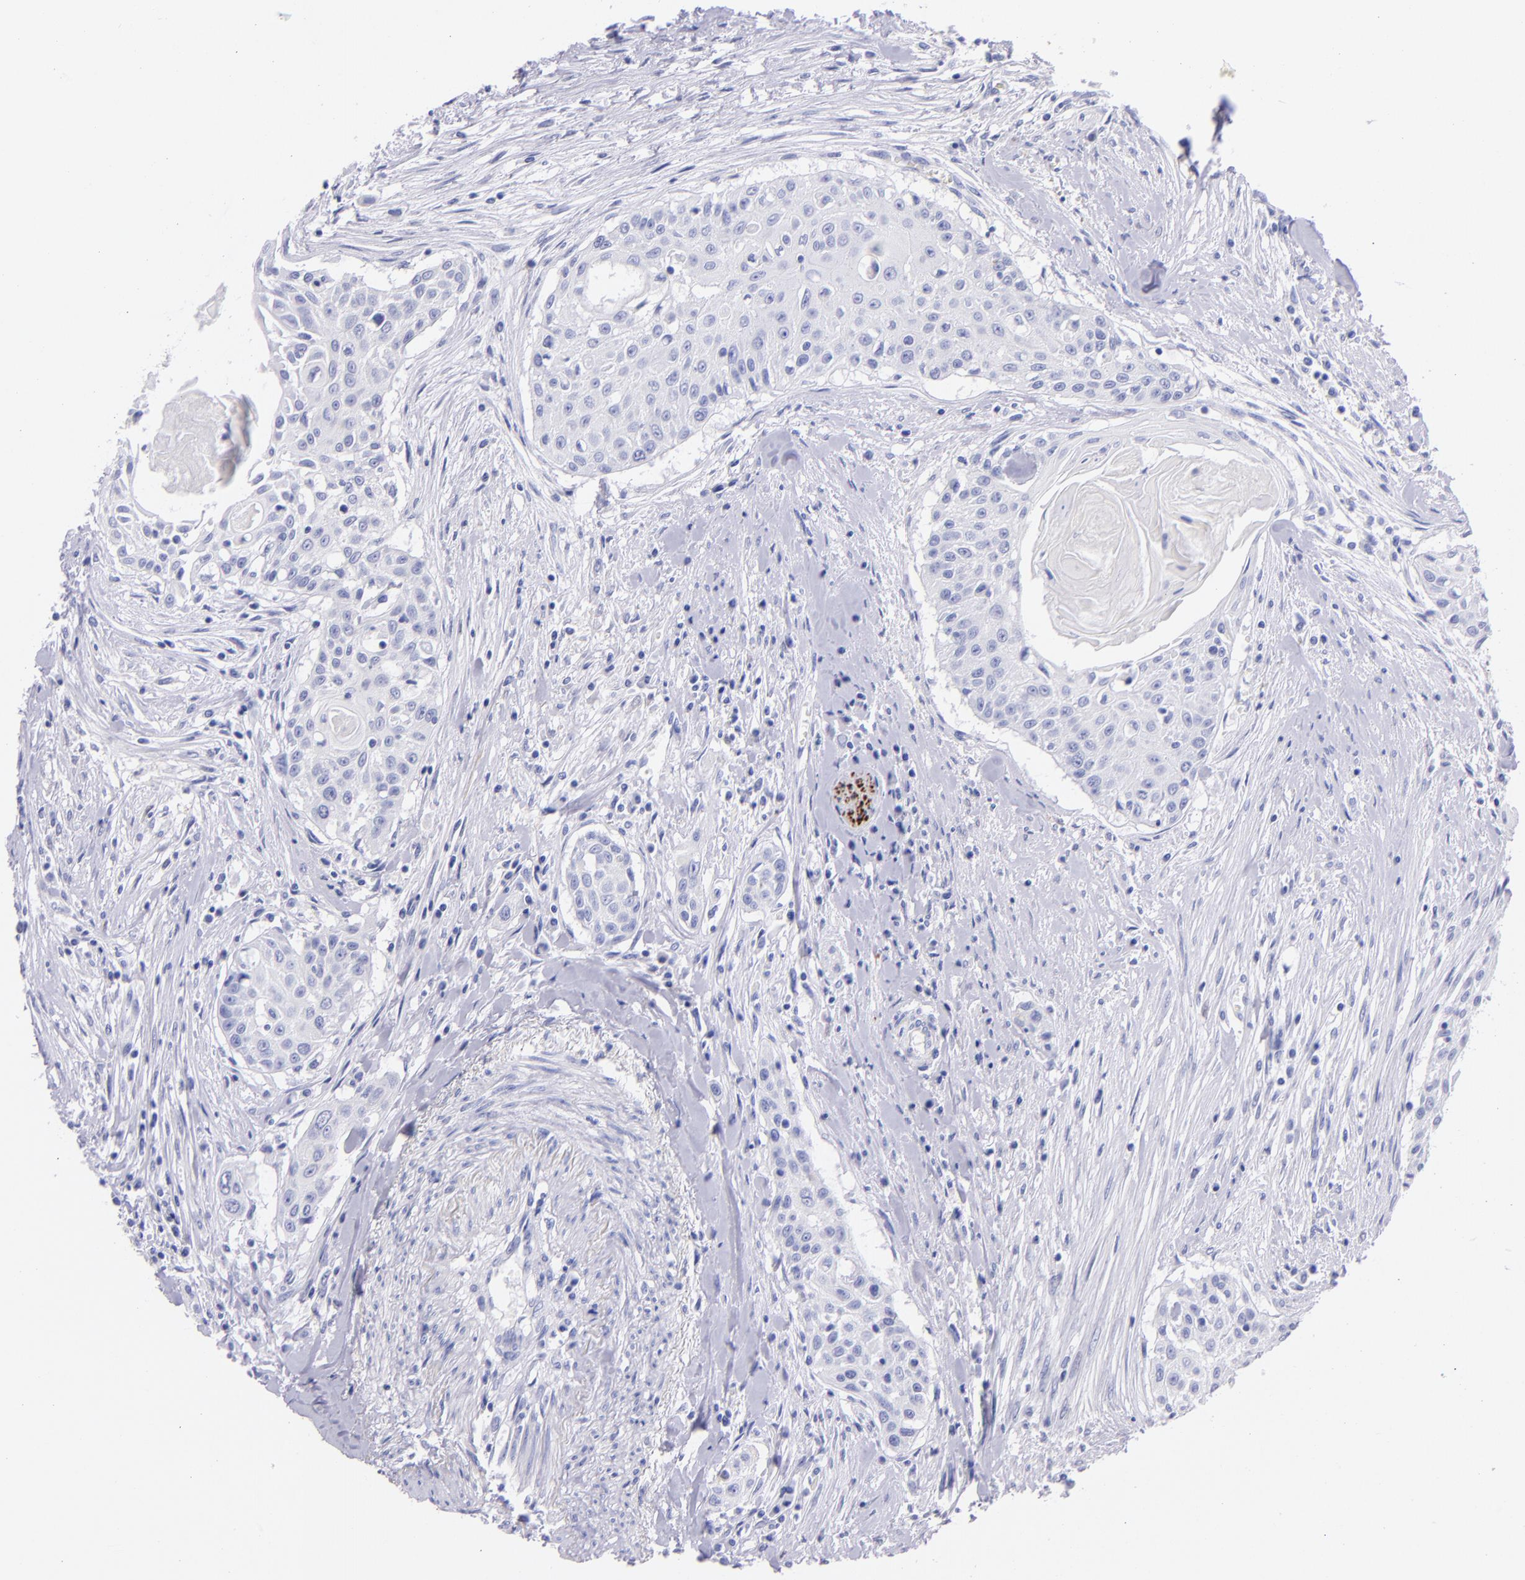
{"staining": {"intensity": "negative", "quantity": "none", "location": "none"}, "tissue": "head and neck cancer", "cell_type": "Tumor cells", "image_type": "cancer", "snomed": [{"axis": "morphology", "description": "Squamous cell carcinoma, NOS"}, {"axis": "morphology", "description": "Squamous cell carcinoma, metastatic, NOS"}, {"axis": "topography", "description": "Lymph node"}, {"axis": "topography", "description": "Salivary gland"}, {"axis": "topography", "description": "Head-Neck"}], "caption": "An image of head and neck cancer (metastatic squamous cell carcinoma) stained for a protein demonstrates no brown staining in tumor cells.", "gene": "UCHL1", "patient": {"sex": "female", "age": 74}}